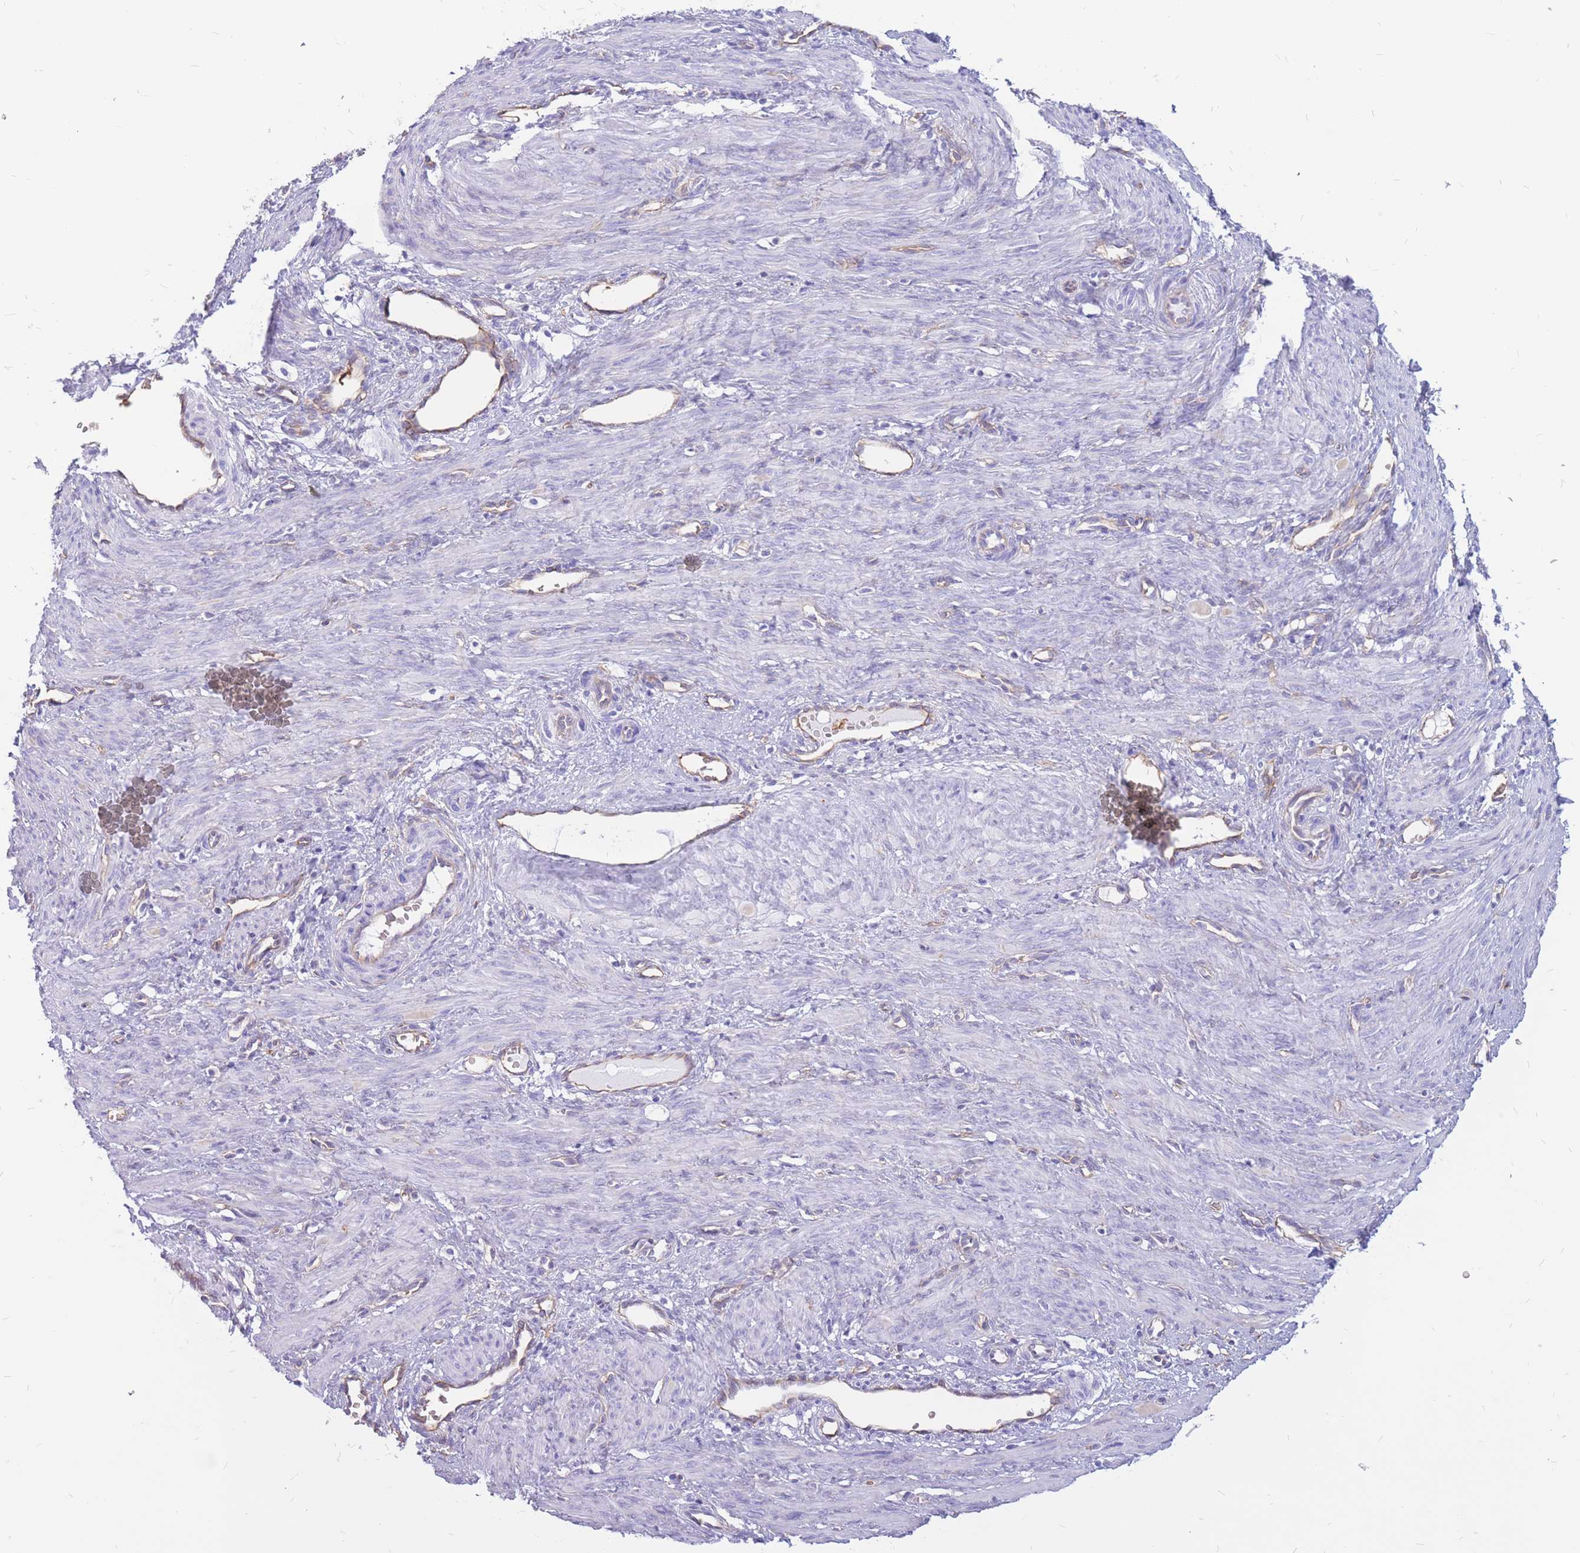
{"staining": {"intensity": "negative", "quantity": "none", "location": "none"}, "tissue": "smooth muscle", "cell_type": "Smooth muscle cells", "image_type": "normal", "snomed": [{"axis": "morphology", "description": "Normal tissue, NOS"}, {"axis": "topography", "description": "Endometrium"}], "caption": "Immunohistochemistry (IHC) photomicrograph of benign smooth muscle: human smooth muscle stained with DAB (3,3'-diaminobenzidine) displays no significant protein positivity in smooth muscle cells.", "gene": "ADD2", "patient": {"sex": "female", "age": 33}}